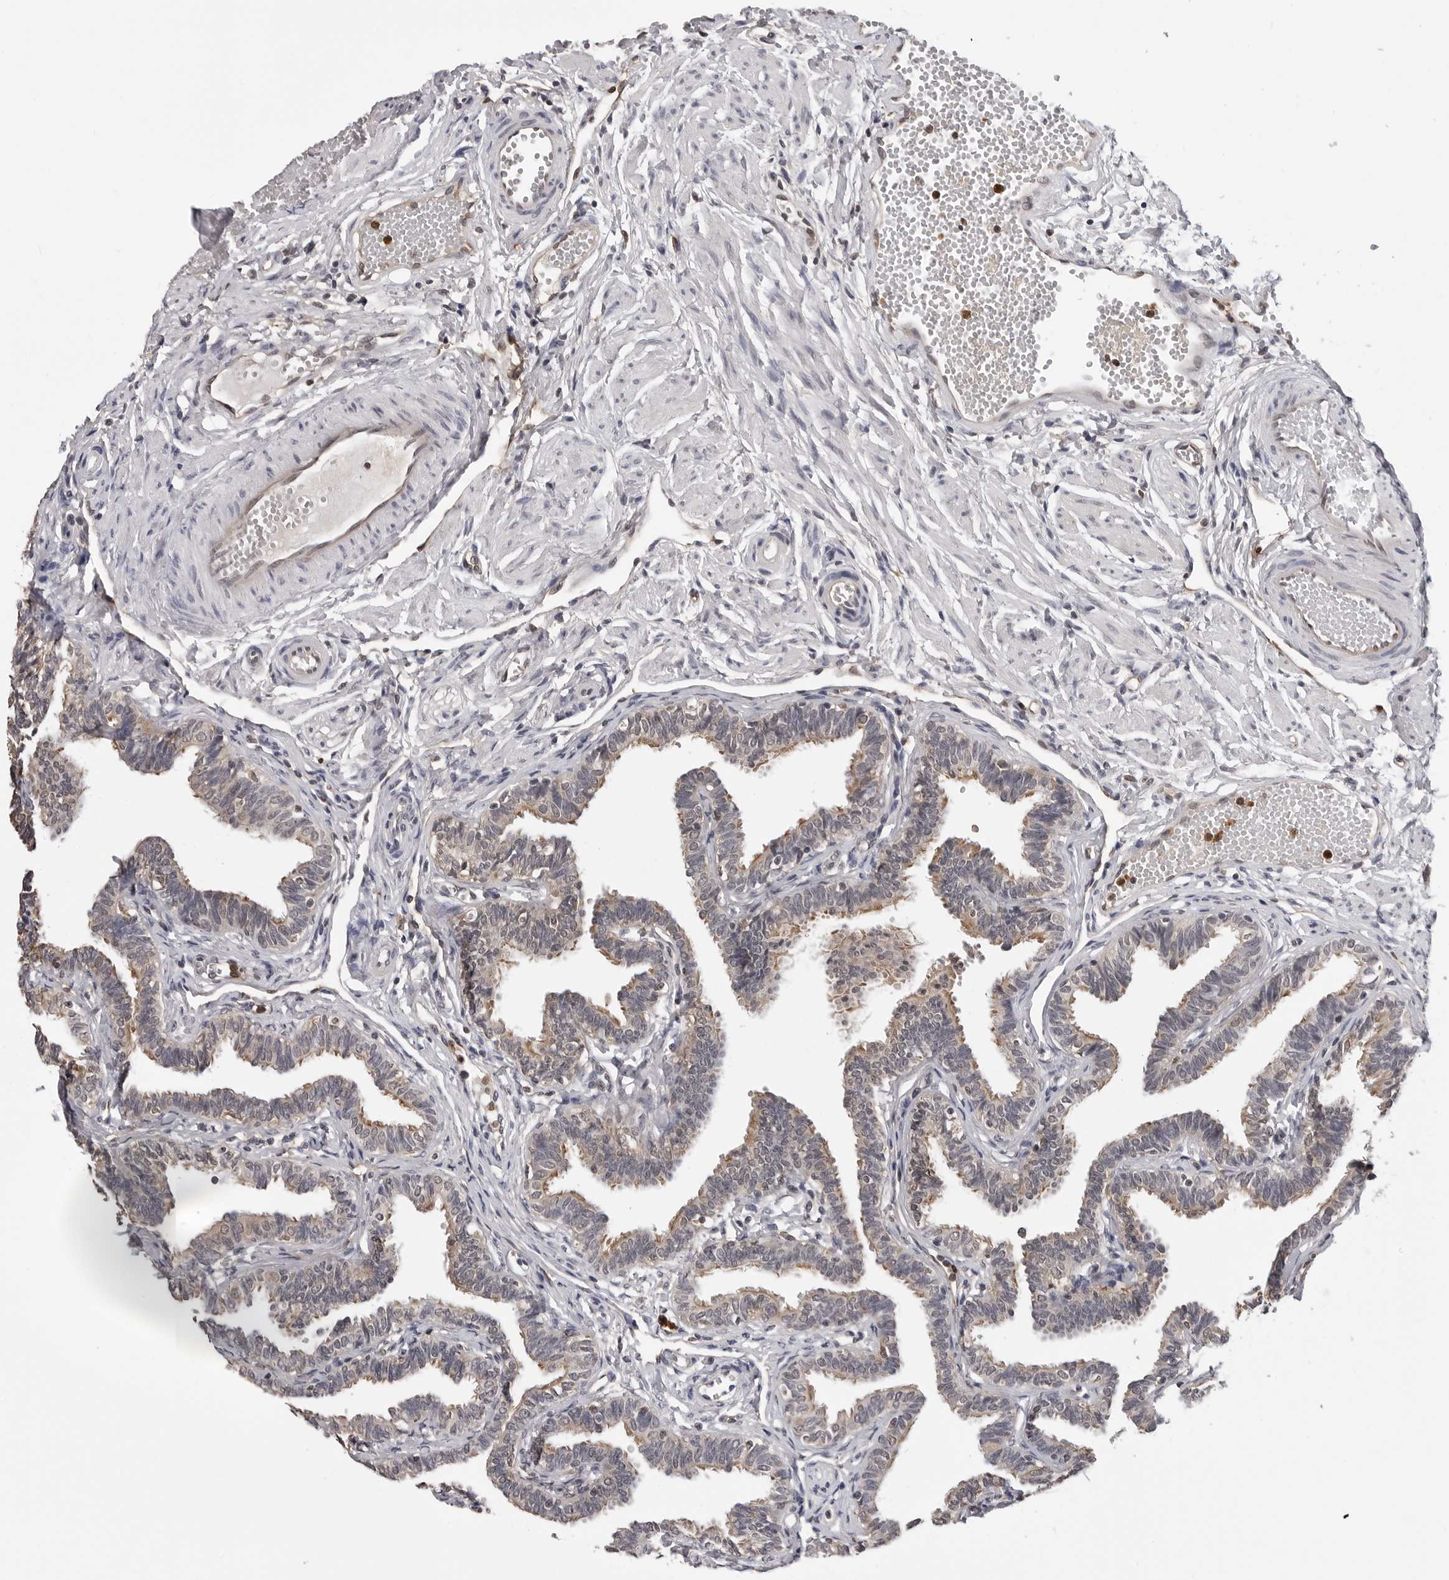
{"staining": {"intensity": "weak", "quantity": "<25%", "location": "cytoplasmic/membranous"}, "tissue": "fallopian tube", "cell_type": "Glandular cells", "image_type": "normal", "snomed": [{"axis": "morphology", "description": "Normal tissue, NOS"}, {"axis": "topography", "description": "Fallopian tube"}, {"axis": "topography", "description": "Ovary"}], "caption": "Micrograph shows no significant protein staining in glandular cells of normal fallopian tube.", "gene": "TRMT13", "patient": {"sex": "female", "age": 23}}